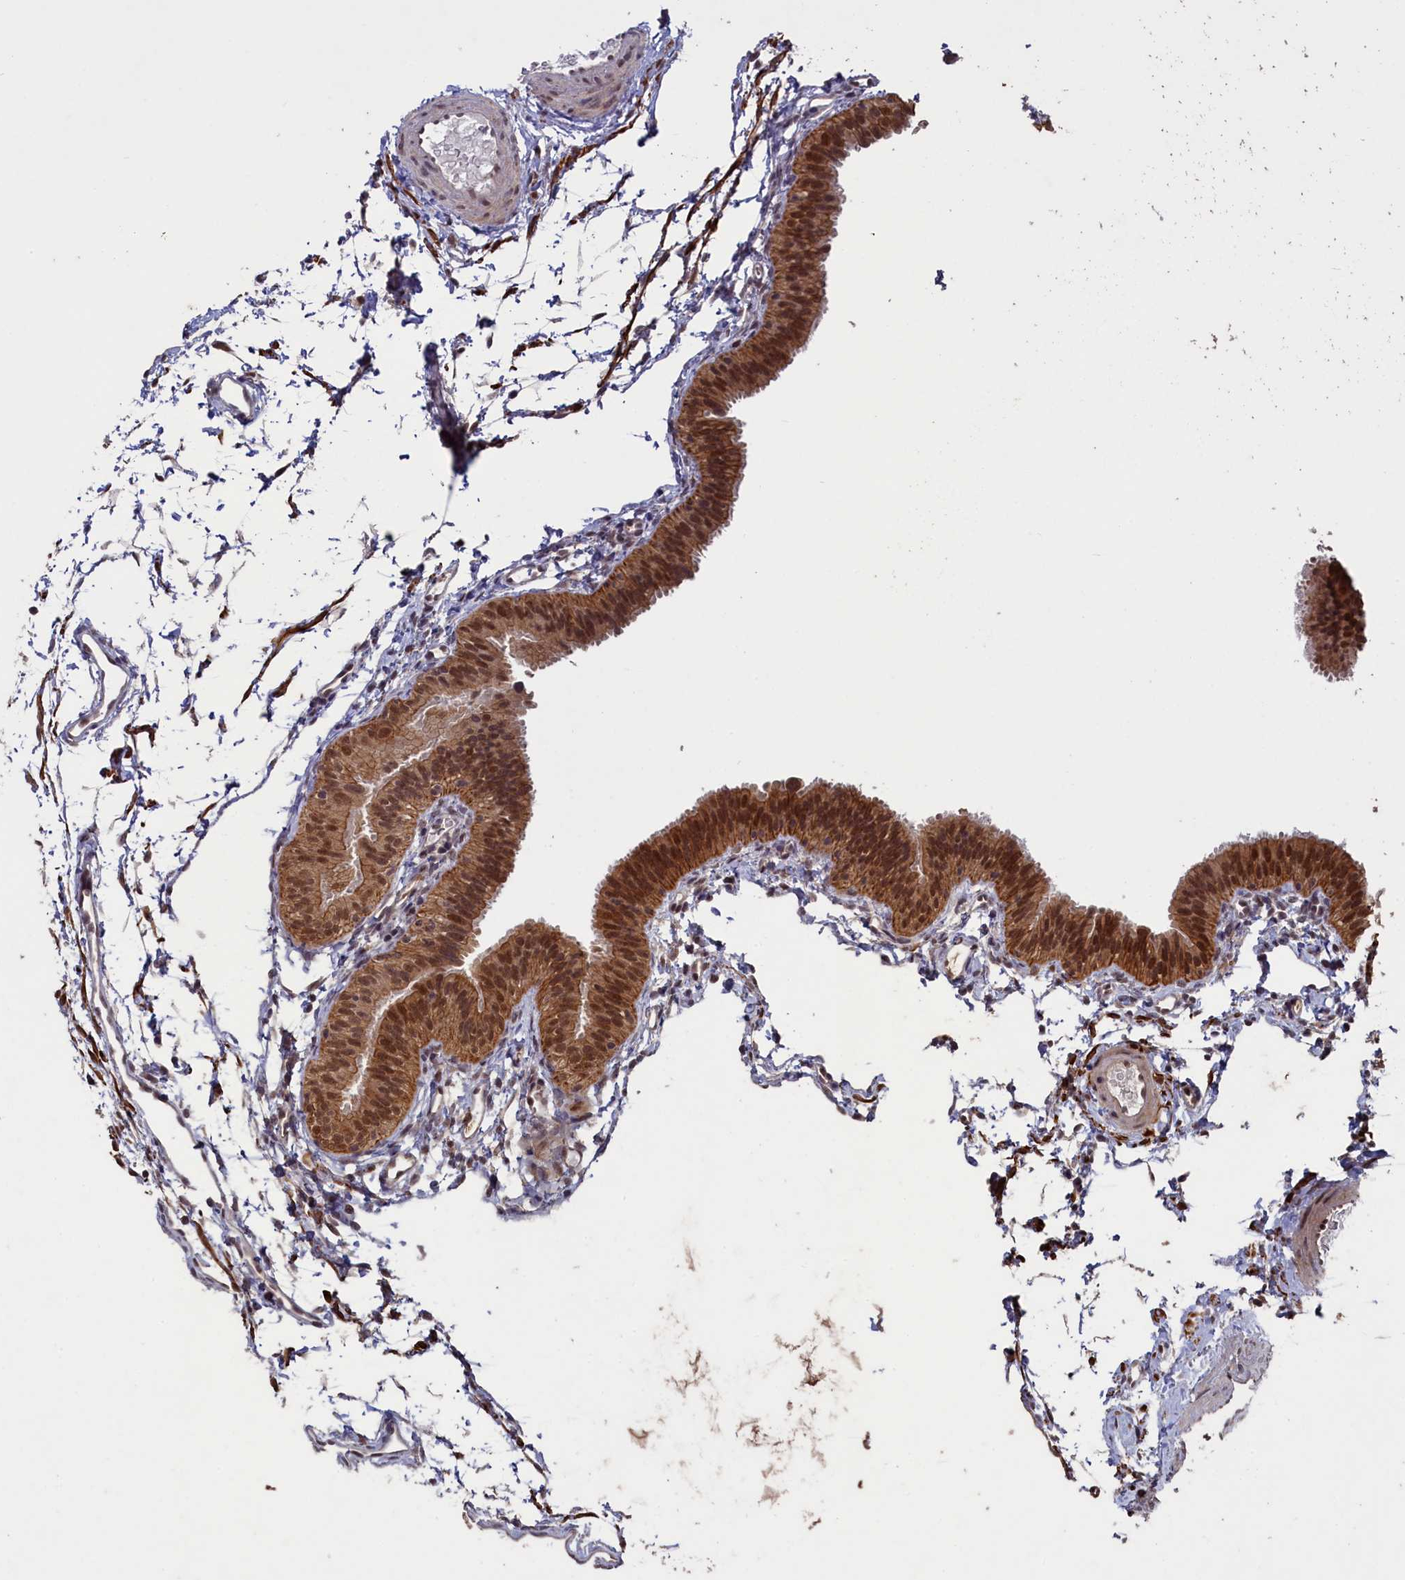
{"staining": {"intensity": "strong", "quantity": ">75%", "location": "cytoplasmic/membranous,nuclear"}, "tissue": "fallopian tube", "cell_type": "Glandular cells", "image_type": "normal", "snomed": [{"axis": "morphology", "description": "Normal tissue, NOS"}, {"axis": "topography", "description": "Fallopian tube"}], "caption": "This histopathology image displays immunohistochemistry staining of normal fallopian tube, with high strong cytoplasmic/membranous,nuclear staining in approximately >75% of glandular cells.", "gene": "NAE1", "patient": {"sex": "female", "age": 35}}